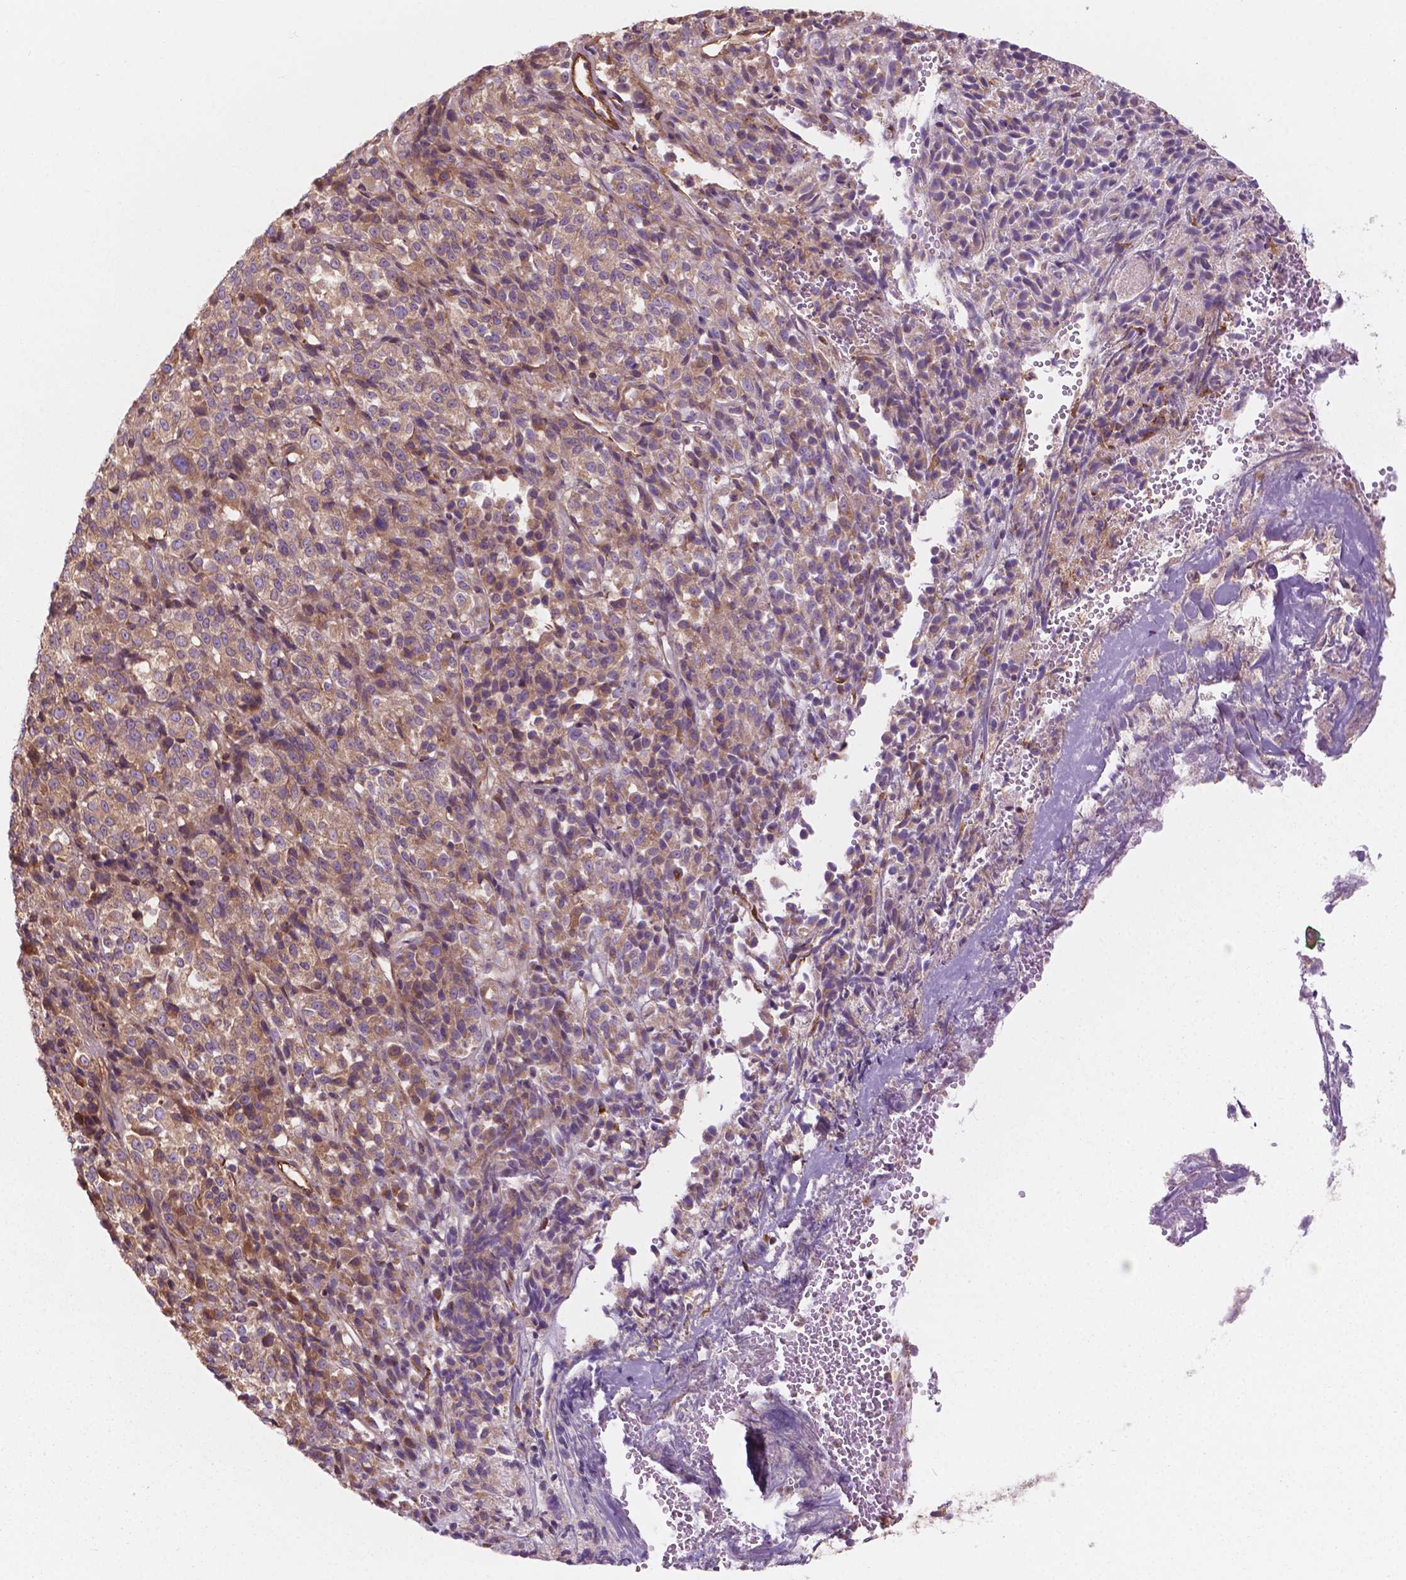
{"staining": {"intensity": "moderate", "quantity": "<25%", "location": "cytoplasmic/membranous"}, "tissue": "melanoma", "cell_type": "Tumor cells", "image_type": "cancer", "snomed": [{"axis": "morphology", "description": "Malignant melanoma, Metastatic site"}, {"axis": "topography", "description": "Brain"}], "caption": "Malignant melanoma (metastatic site) was stained to show a protein in brown. There is low levels of moderate cytoplasmic/membranous expression in about <25% of tumor cells.", "gene": "SURF4", "patient": {"sex": "female", "age": 56}}